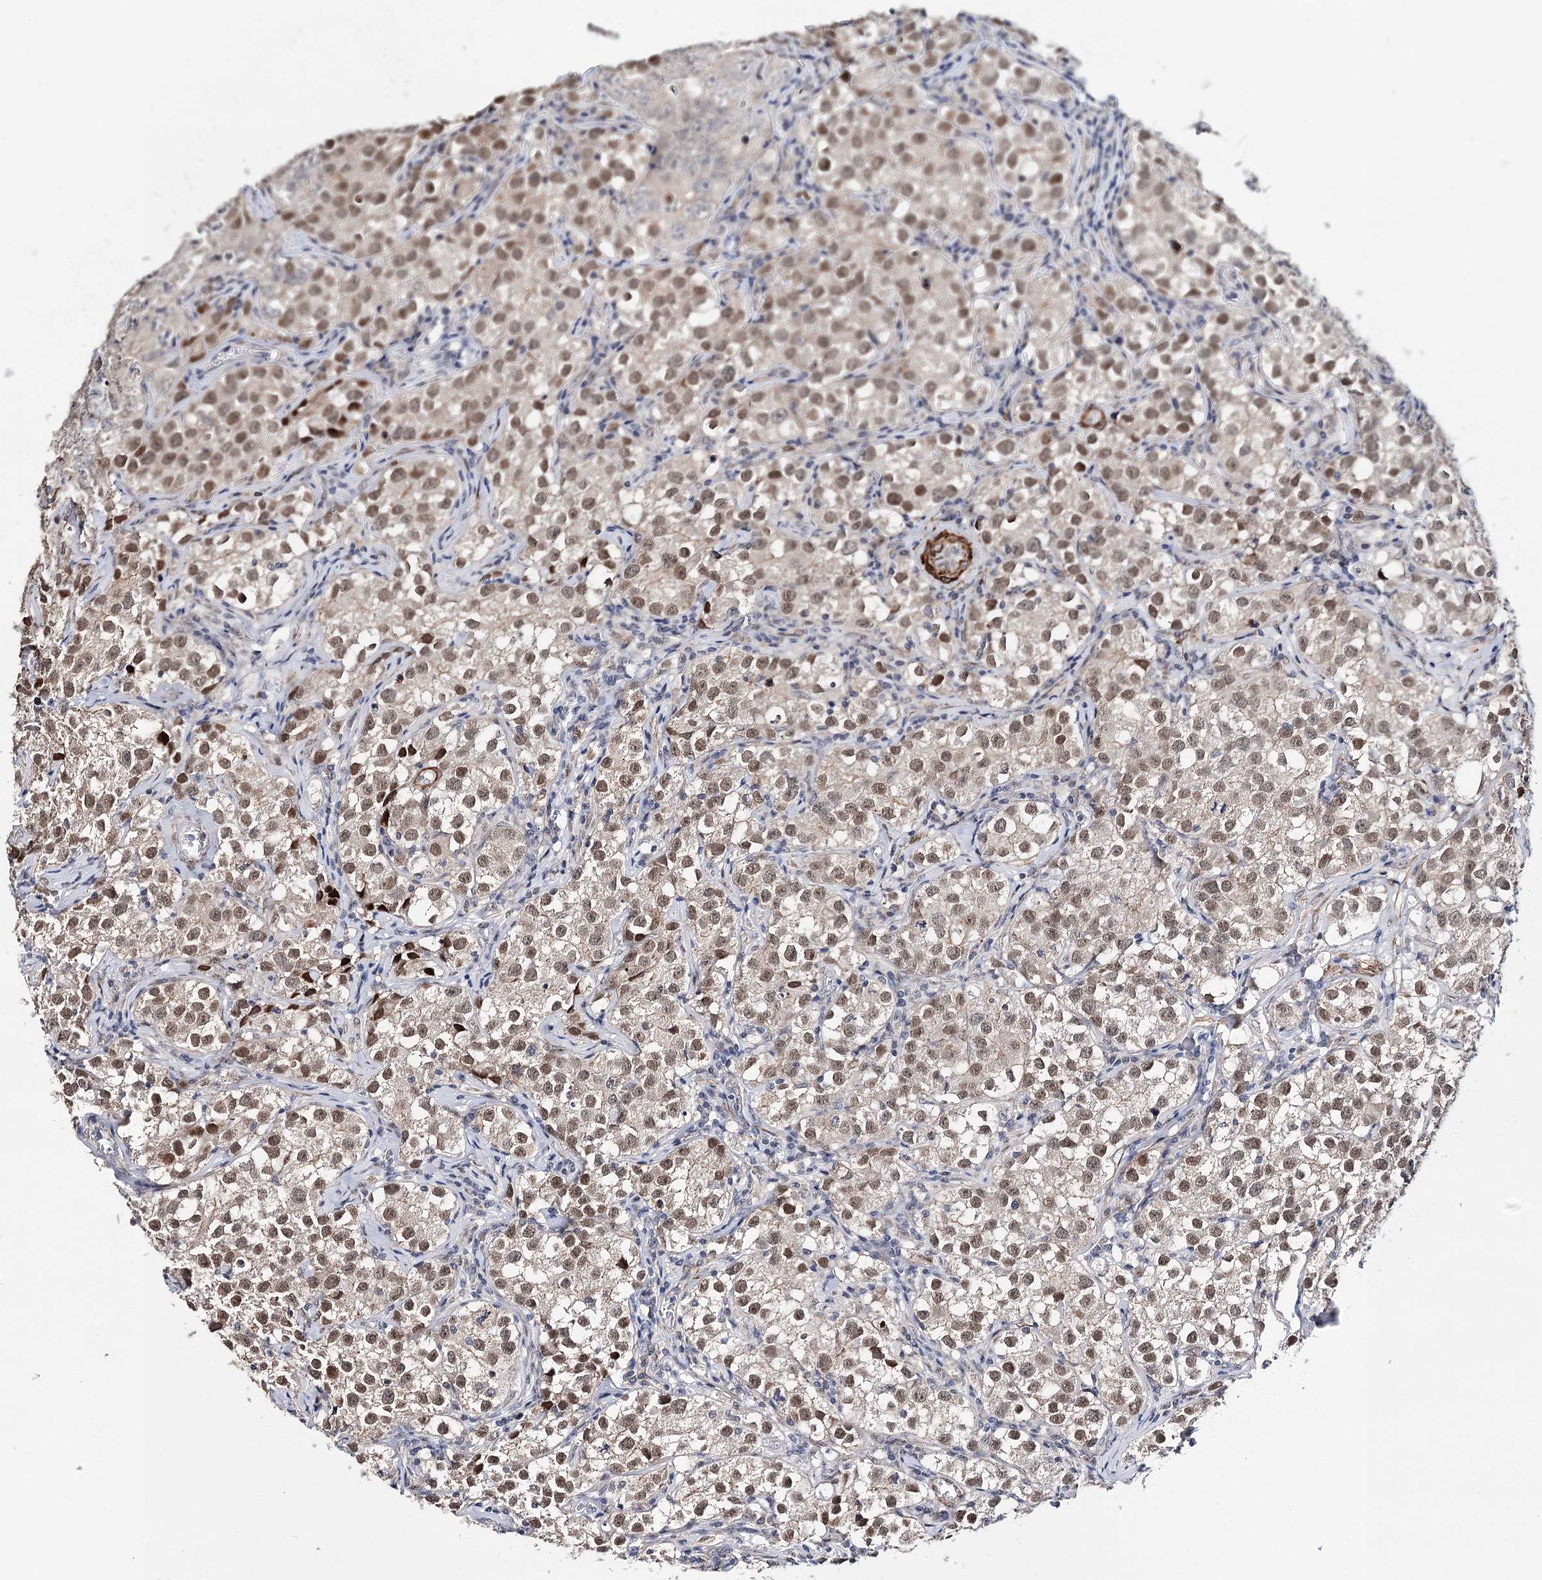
{"staining": {"intensity": "moderate", "quantity": "25%-75%", "location": "nuclear"}, "tissue": "testis cancer", "cell_type": "Tumor cells", "image_type": "cancer", "snomed": [{"axis": "morphology", "description": "Seminoma, NOS"}, {"axis": "morphology", "description": "Carcinoma, Embryonal, NOS"}, {"axis": "topography", "description": "Testis"}], "caption": "IHC photomicrograph of human seminoma (testis) stained for a protein (brown), which exhibits medium levels of moderate nuclear expression in approximately 25%-75% of tumor cells.", "gene": "CFAP46", "patient": {"sex": "male", "age": 43}}